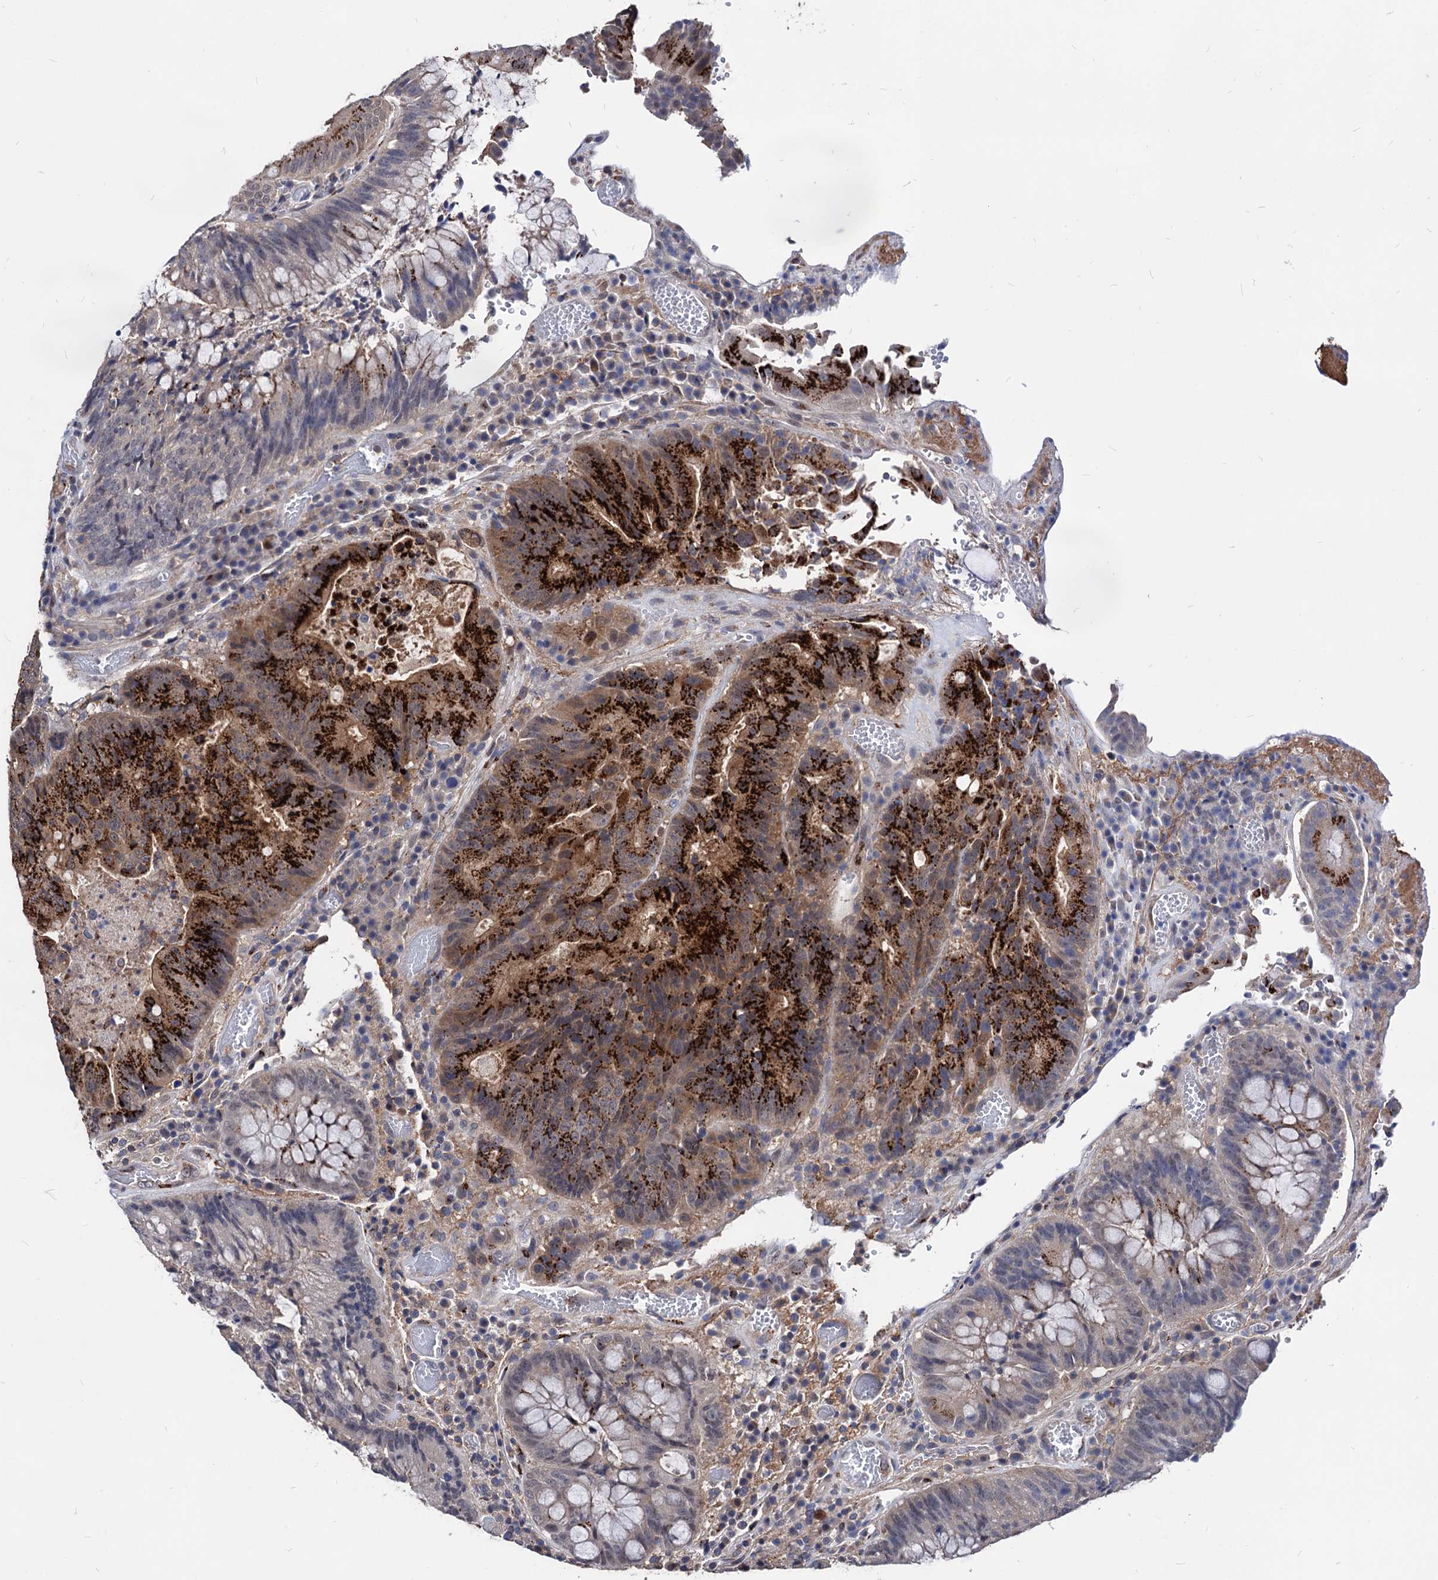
{"staining": {"intensity": "strong", "quantity": "25%-75%", "location": "cytoplasmic/membranous"}, "tissue": "colorectal cancer", "cell_type": "Tumor cells", "image_type": "cancer", "snomed": [{"axis": "morphology", "description": "Adenocarcinoma, NOS"}, {"axis": "topography", "description": "Rectum"}], "caption": "Colorectal cancer tissue displays strong cytoplasmic/membranous staining in approximately 25%-75% of tumor cells, visualized by immunohistochemistry. The staining is performed using DAB brown chromogen to label protein expression. The nuclei are counter-stained blue using hematoxylin.", "gene": "ESD", "patient": {"sex": "male", "age": 69}}